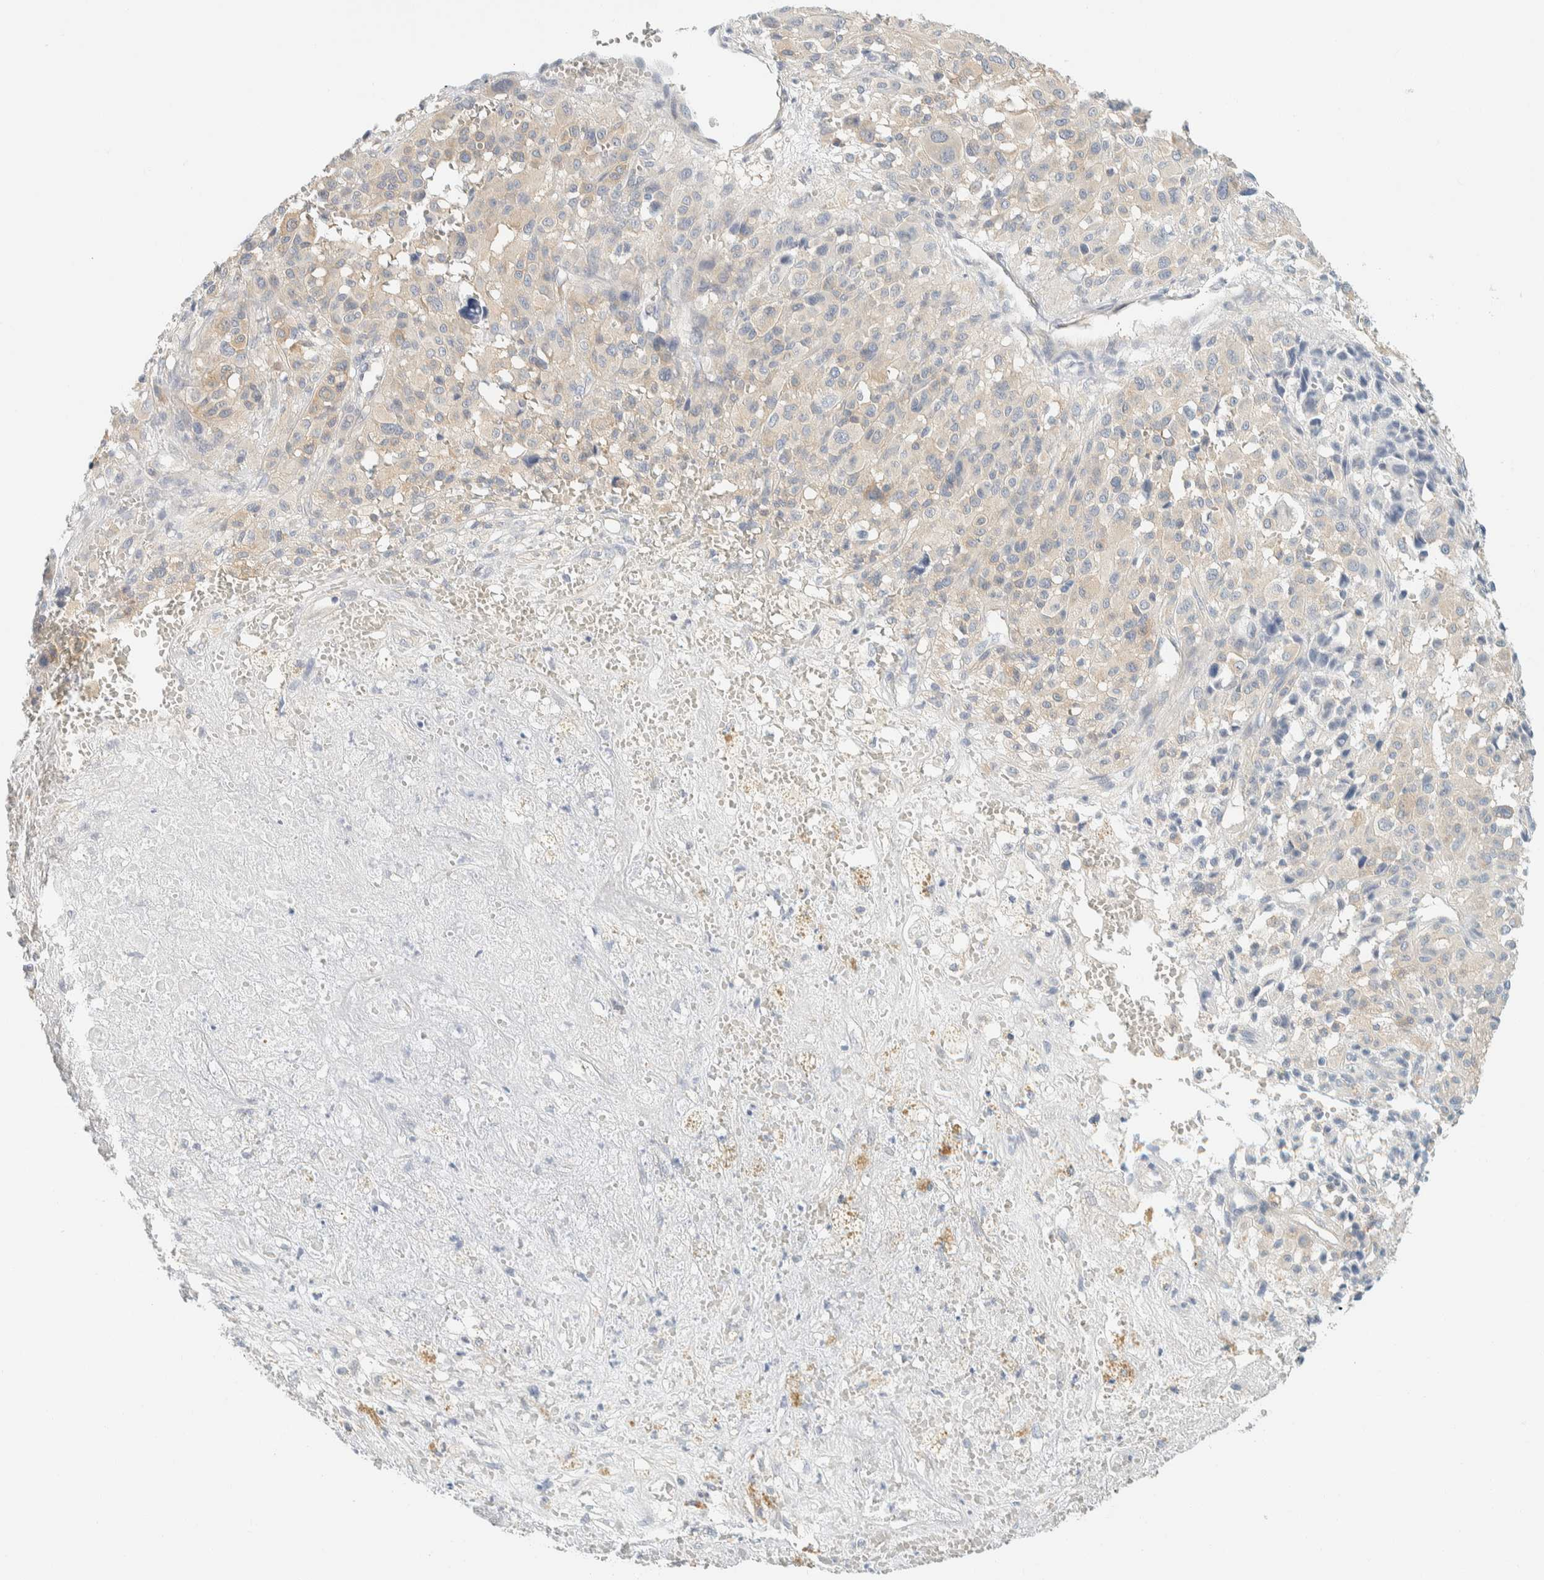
{"staining": {"intensity": "weak", "quantity": "<25%", "location": "cytoplasmic/membranous"}, "tissue": "melanoma", "cell_type": "Tumor cells", "image_type": "cancer", "snomed": [{"axis": "morphology", "description": "Malignant melanoma, Metastatic site"}, {"axis": "topography", "description": "Skin"}], "caption": "Tumor cells are negative for protein expression in human melanoma.", "gene": "PTGES3L-AARSD1", "patient": {"sex": "female", "age": 74}}